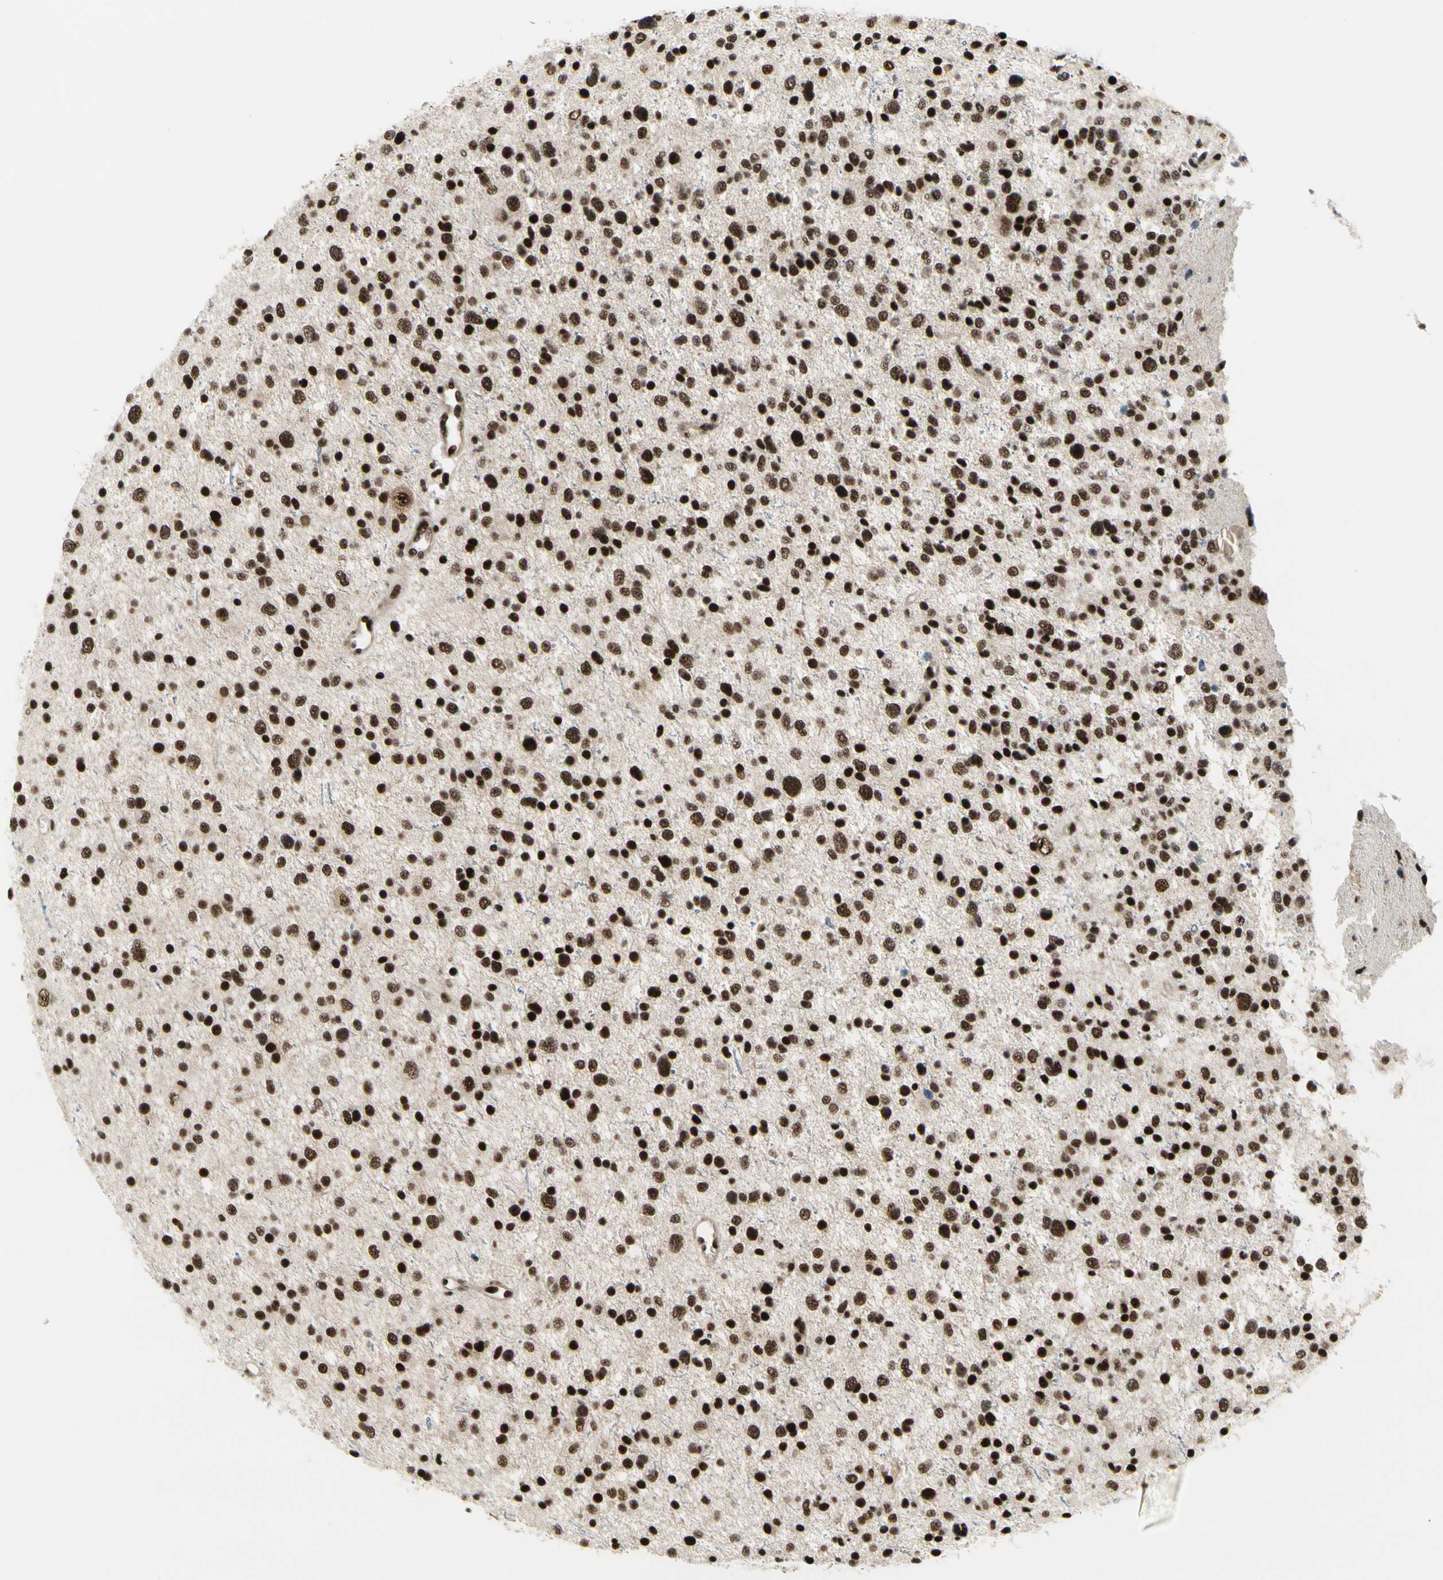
{"staining": {"intensity": "strong", "quantity": ">75%", "location": "nuclear"}, "tissue": "glioma", "cell_type": "Tumor cells", "image_type": "cancer", "snomed": [{"axis": "morphology", "description": "Glioma, malignant, Low grade"}, {"axis": "topography", "description": "Brain"}], "caption": "The histopathology image displays a brown stain indicating the presence of a protein in the nuclear of tumor cells in low-grade glioma (malignant).", "gene": "SRSF11", "patient": {"sex": "female", "age": 37}}